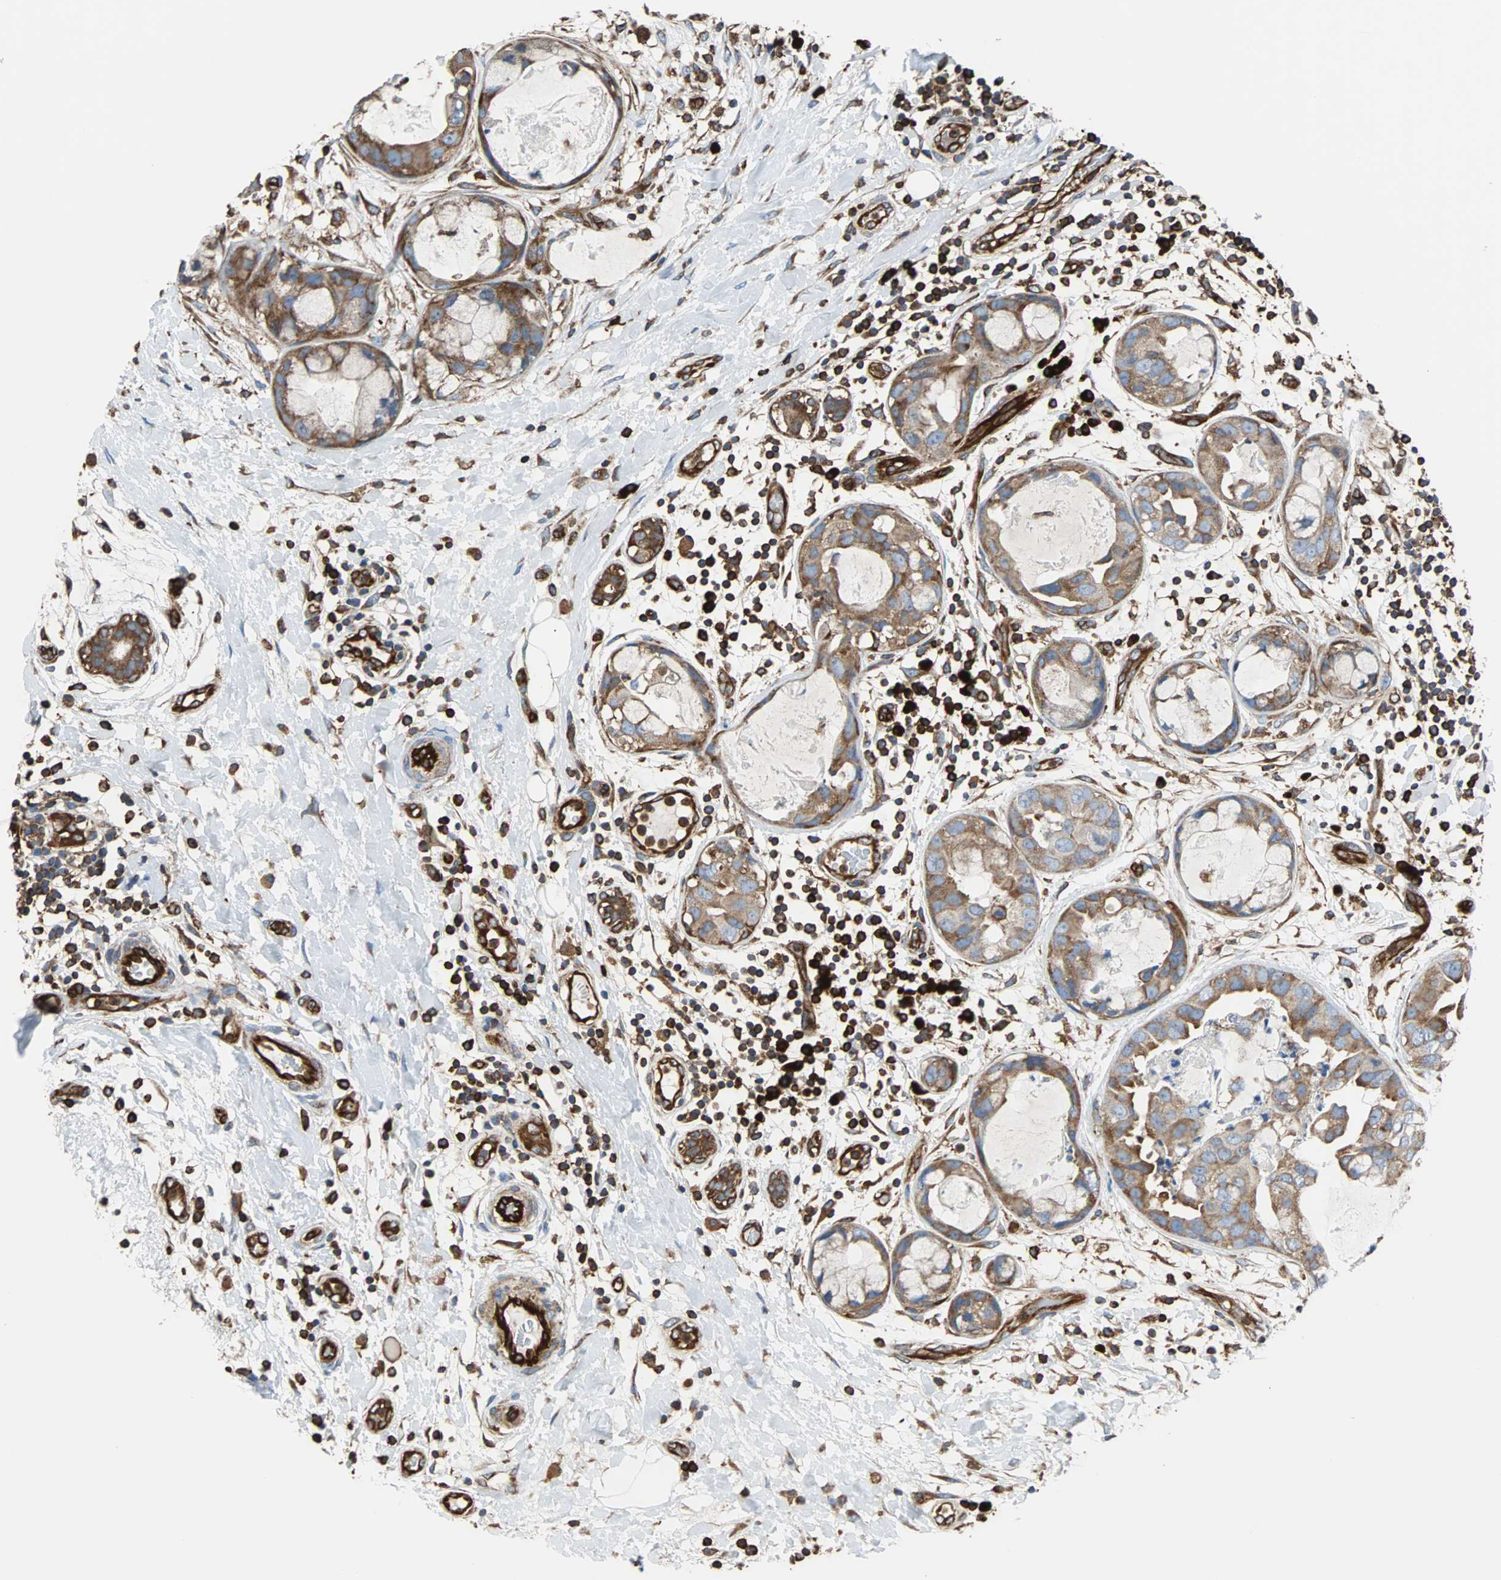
{"staining": {"intensity": "moderate", "quantity": ">75%", "location": "cytoplasmic/membranous"}, "tissue": "breast cancer", "cell_type": "Tumor cells", "image_type": "cancer", "snomed": [{"axis": "morphology", "description": "Duct carcinoma"}, {"axis": "topography", "description": "Breast"}], "caption": "Immunohistochemistry histopathology image of neoplastic tissue: infiltrating ductal carcinoma (breast) stained using IHC exhibits medium levels of moderate protein expression localized specifically in the cytoplasmic/membranous of tumor cells, appearing as a cytoplasmic/membranous brown color.", "gene": "PLCG2", "patient": {"sex": "female", "age": 40}}